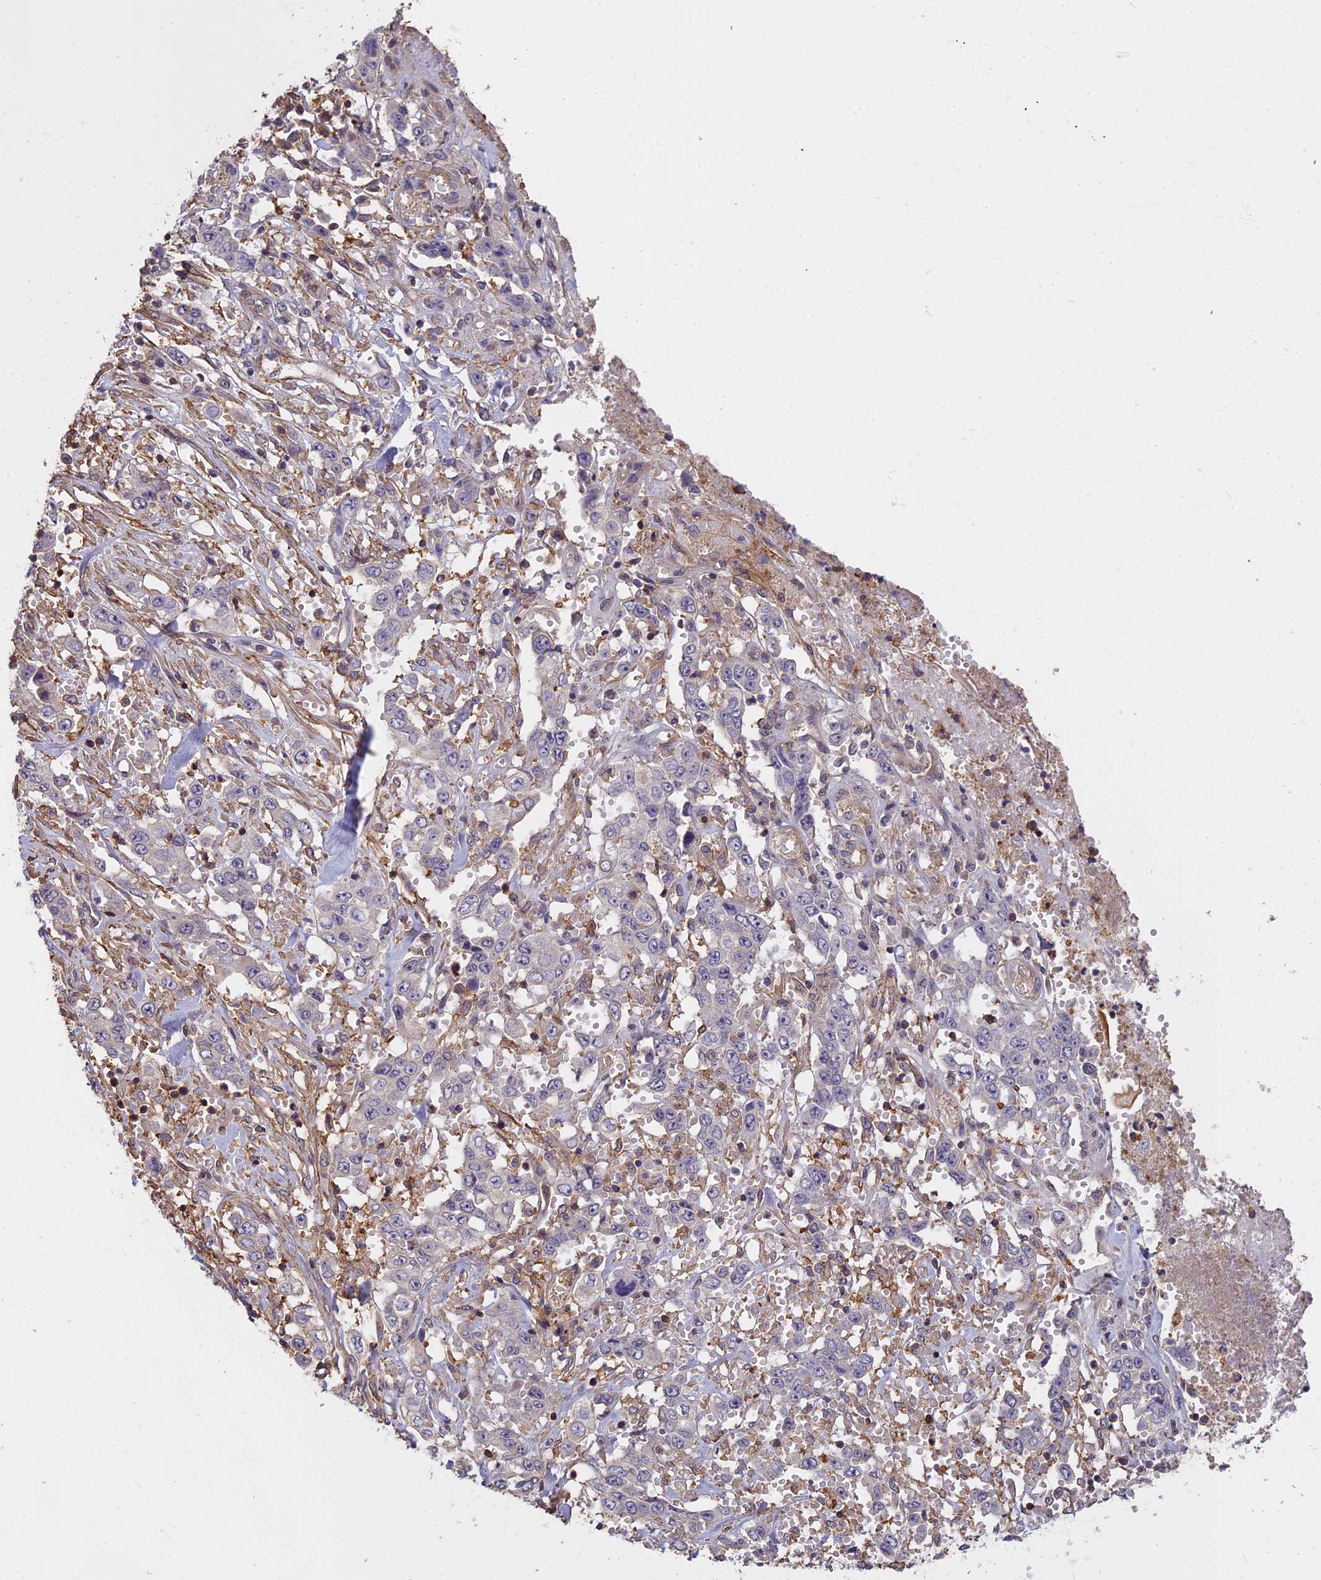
{"staining": {"intensity": "weak", "quantity": "<25%", "location": "cytoplasmic/membranous"}, "tissue": "stomach cancer", "cell_type": "Tumor cells", "image_type": "cancer", "snomed": [{"axis": "morphology", "description": "Adenocarcinoma, NOS"}, {"axis": "topography", "description": "Stomach, upper"}], "caption": "The image demonstrates no staining of tumor cells in adenocarcinoma (stomach). (DAB (3,3'-diaminobenzidine) immunohistochemistry visualized using brightfield microscopy, high magnification).", "gene": "CFAP119", "patient": {"sex": "male", "age": 62}}